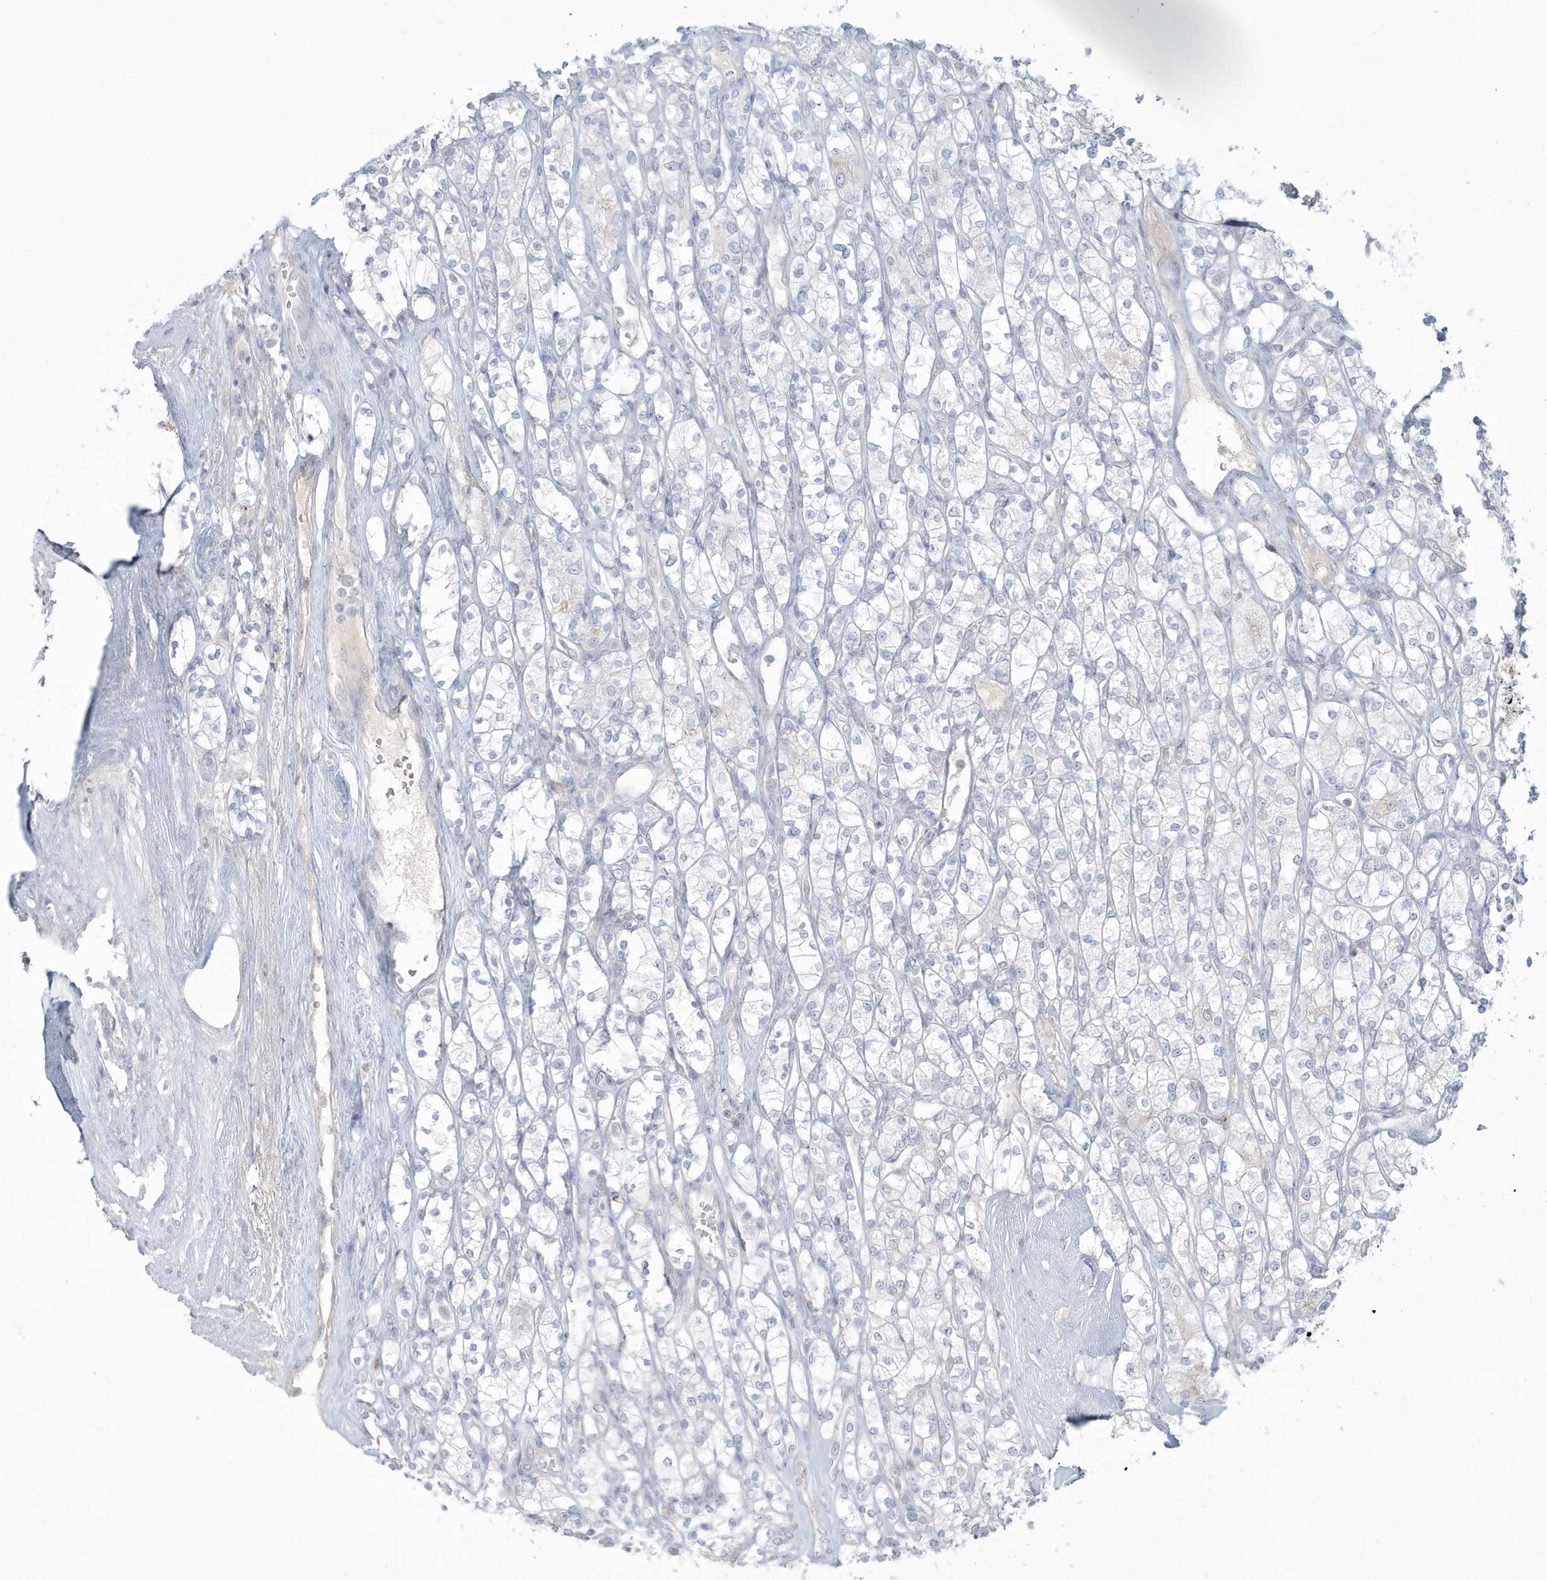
{"staining": {"intensity": "negative", "quantity": "none", "location": "none"}, "tissue": "renal cancer", "cell_type": "Tumor cells", "image_type": "cancer", "snomed": [{"axis": "morphology", "description": "Adenocarcinoma, NOS"}, {"axis": "topography", "description": "Kidney"}], "caption": "Immunohistochemistry (IHC) histopathology image of neoplastic tissue: human renal cancer stained with DAB demonstrates no significant protein expression in tumor cells.", "gene": "HERC6", "patient": {"sex": "male", "age": 77}}